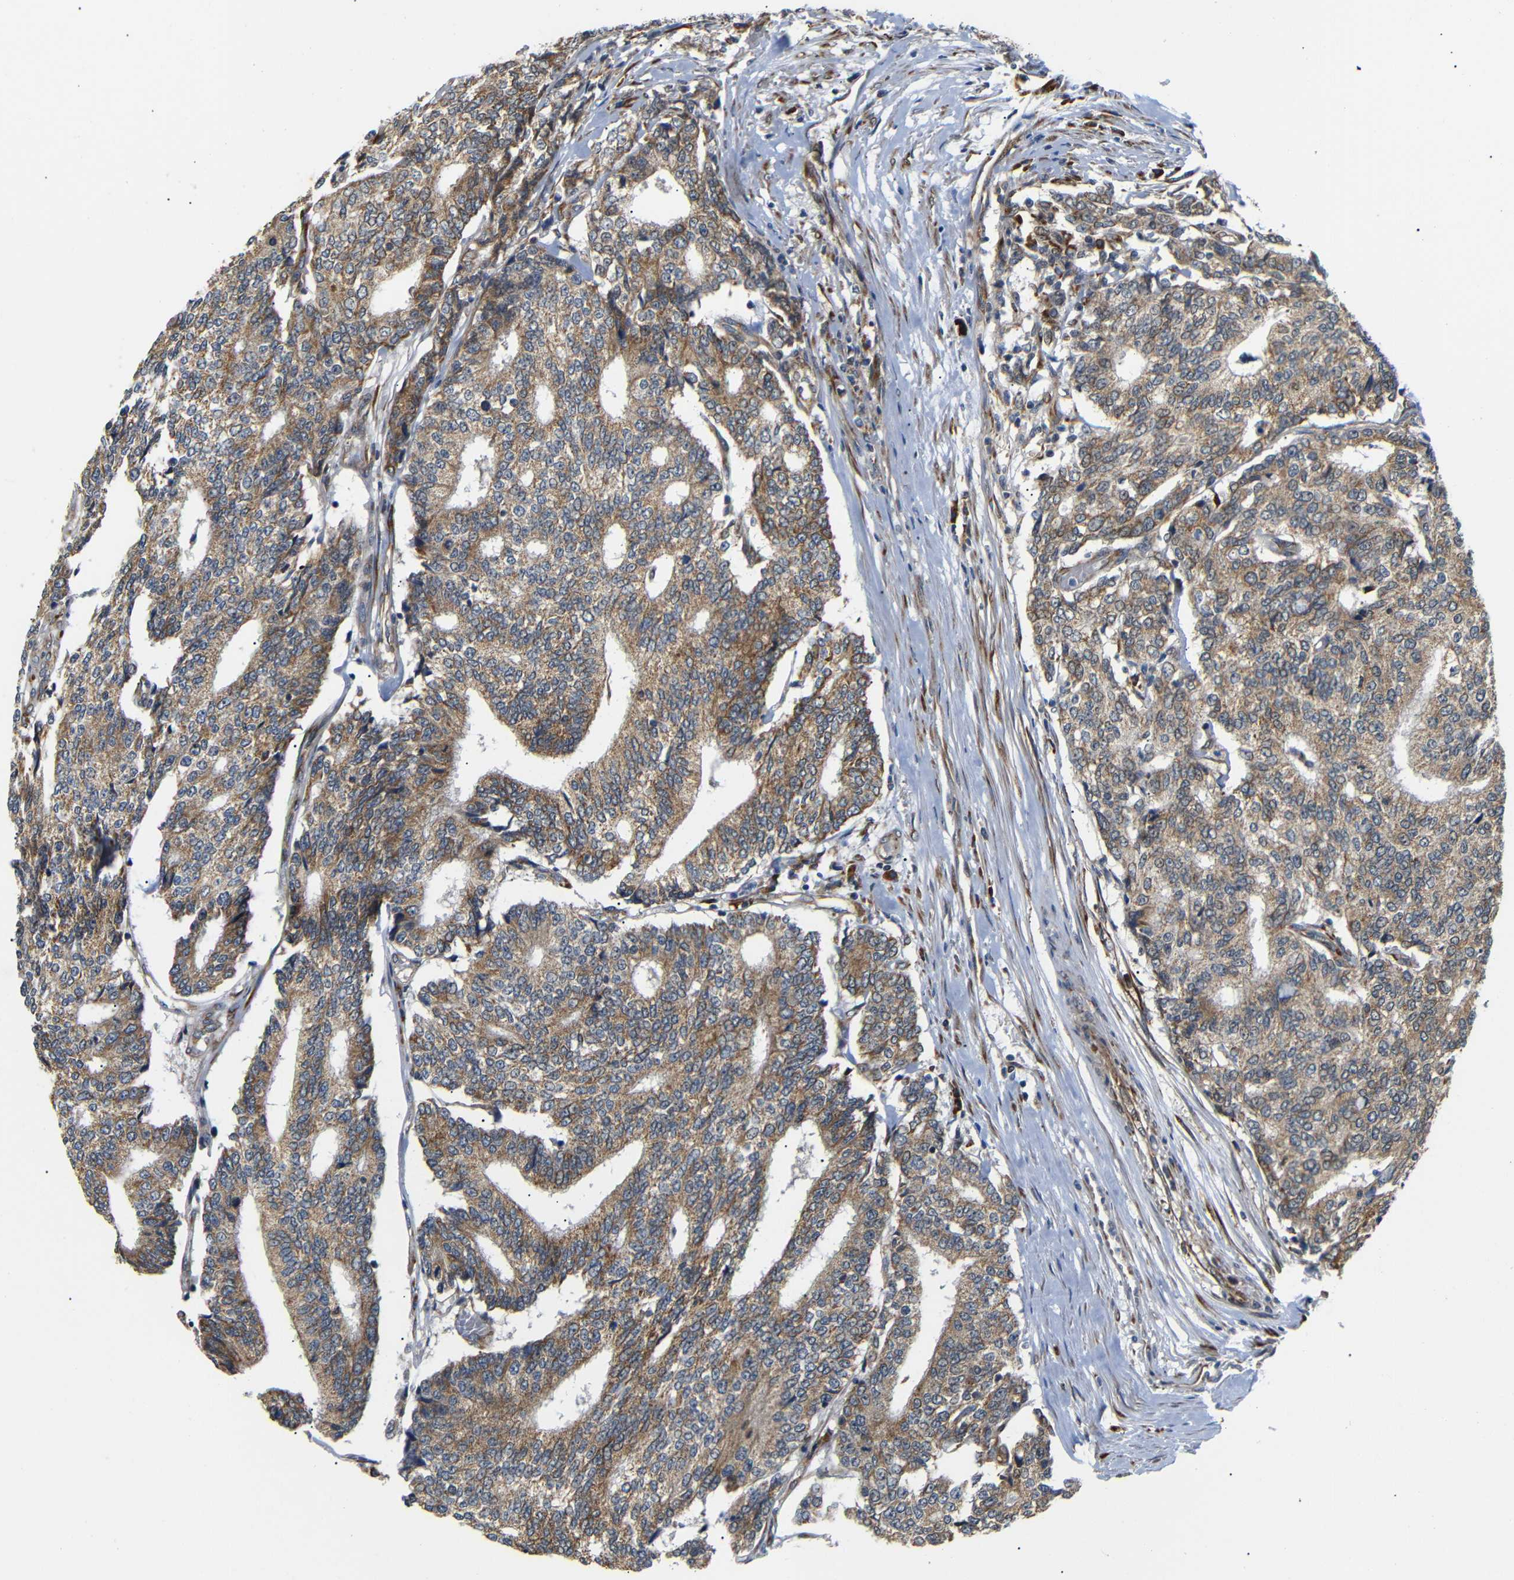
{"staining": {"intensity": "moderate", "quantity": ">75%", "location": "cytoplasmic/membranous"}, "tissue": "prostate cancer", "cell_type": "Tumor cells", "image_type": "cancer", "snomed": [{"axis": "morphology", "description": "Normal tissue, NOS"}, {"axis": "morphology", "description": "Adenocarcinoma, High grade"}, {"axis": "topography", "description": "Prostate"}, {"axis": "topography", "description": "Seminal veicle"}], "caption": "Immunohistochemistry (IHC) micrograph of neoplastic tissue: human prostate cancer (adenocarcinoma (high-grade)) stained using IHC exhibits medium levels of moderate protein expression localized specifically in the cytoplasmic/membranous of tumor cells, appearing as a cytoplasmic/membranous brown color.", "gene": "KANK4", "patient": {"sex": "male", "age": 55}}